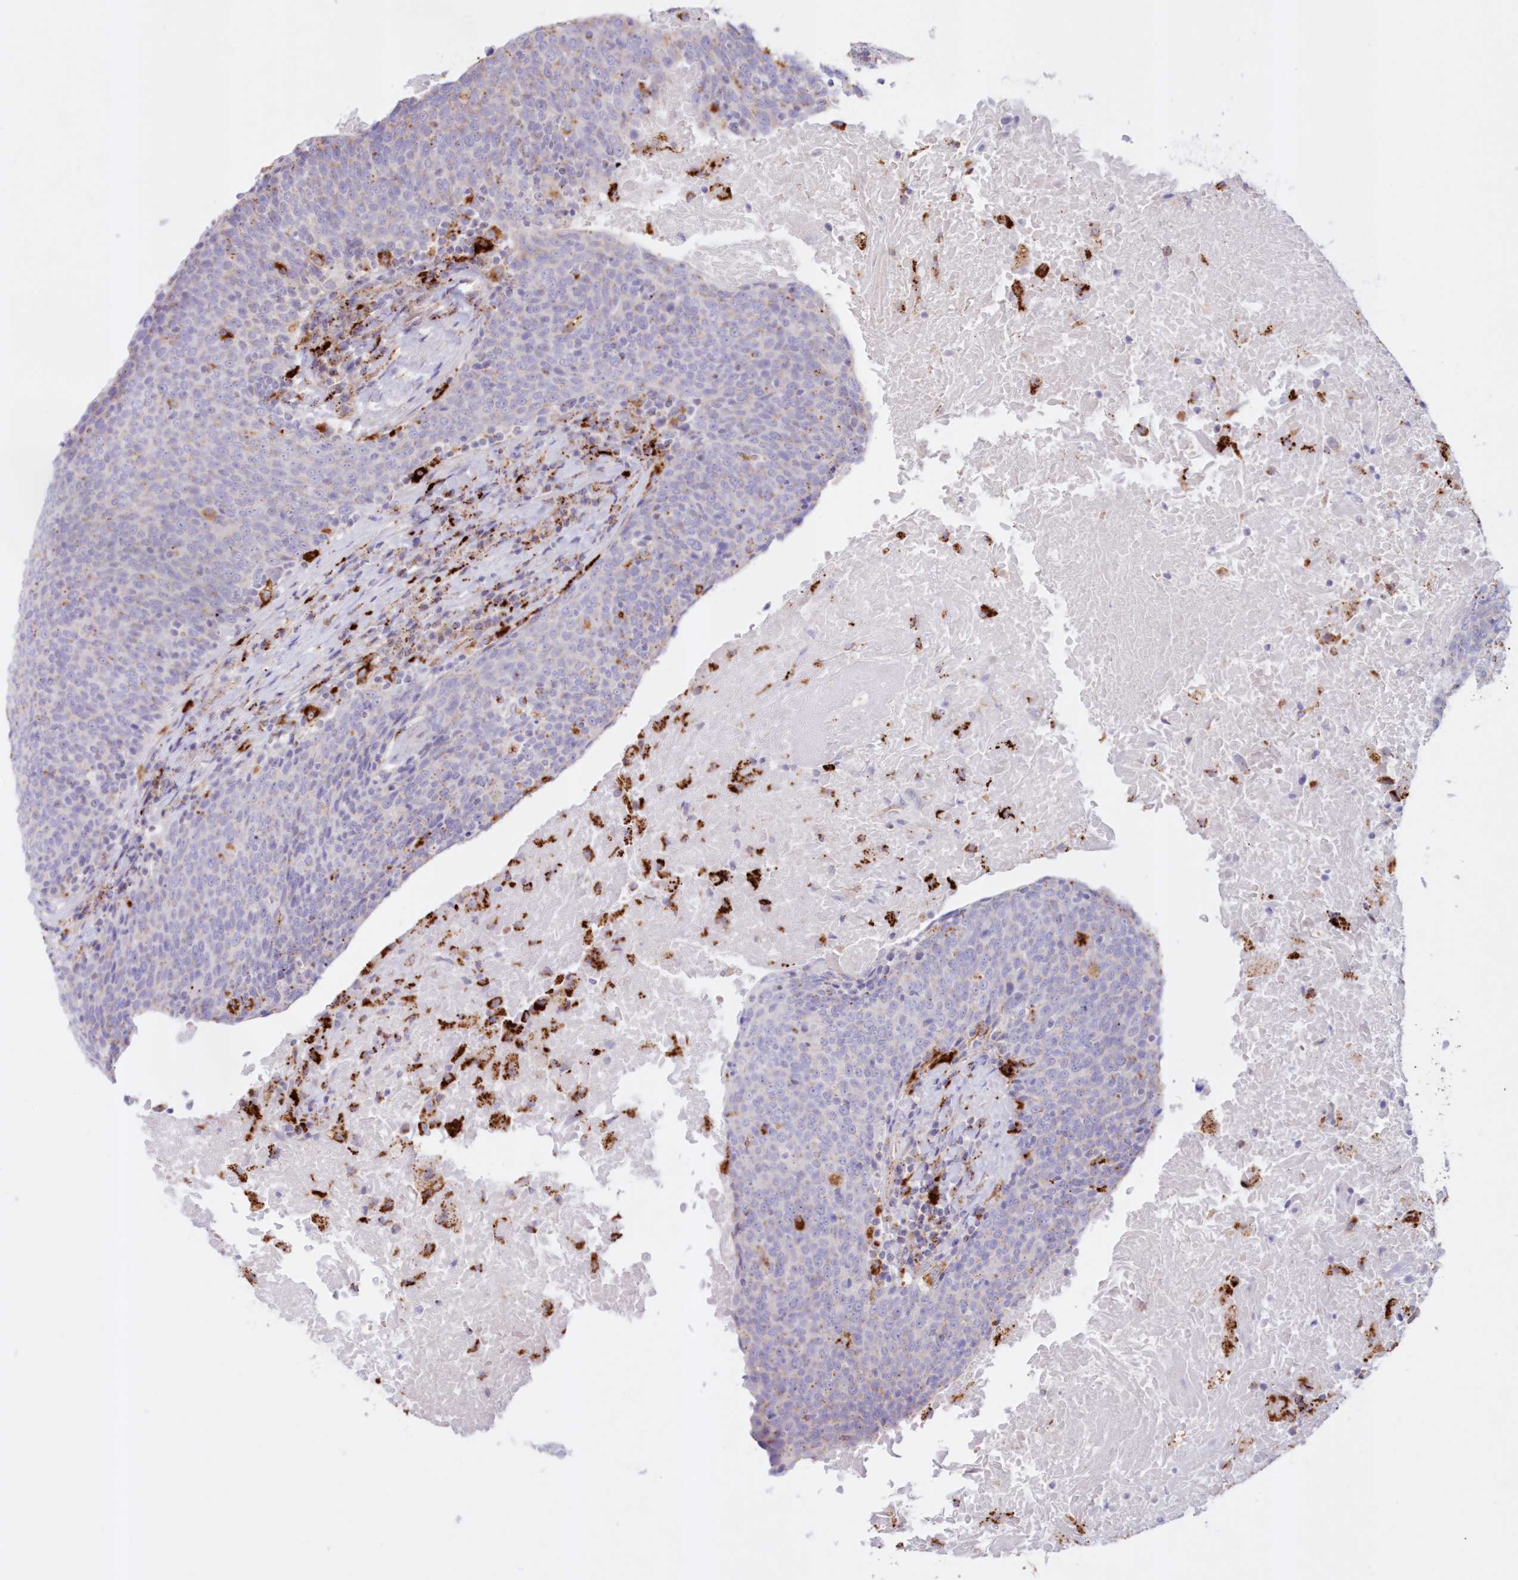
{"staining": {"intensity": "negative", "quantity": "none", "location": "none"}, "tissue": "head and neck cancer", "cell_type": "Tumor cells", "image_type": "cancer", "snomed": [{"axis": "morphology", "description": "Squamous cell carcinoma, NOS"}, {"axis": "morphology", "description": "Squamous cell carcinoma, metastatic, NOS"}, {"axis": "topography", "description": "Lymph node"}, {"axis": "topography", "description": "Head-Neck"}], "caption": "This is a histopathology image of IHC staining of head and neck cancer (metastatic squamous cell carcinoma), which shows no expression in tumor cells. The staining is performed using DAB brown chromogen with nuclei counter-stained in using hematoxylin.", "gene": "TPP1", "patient": {"sex": "male", "age": 62}}